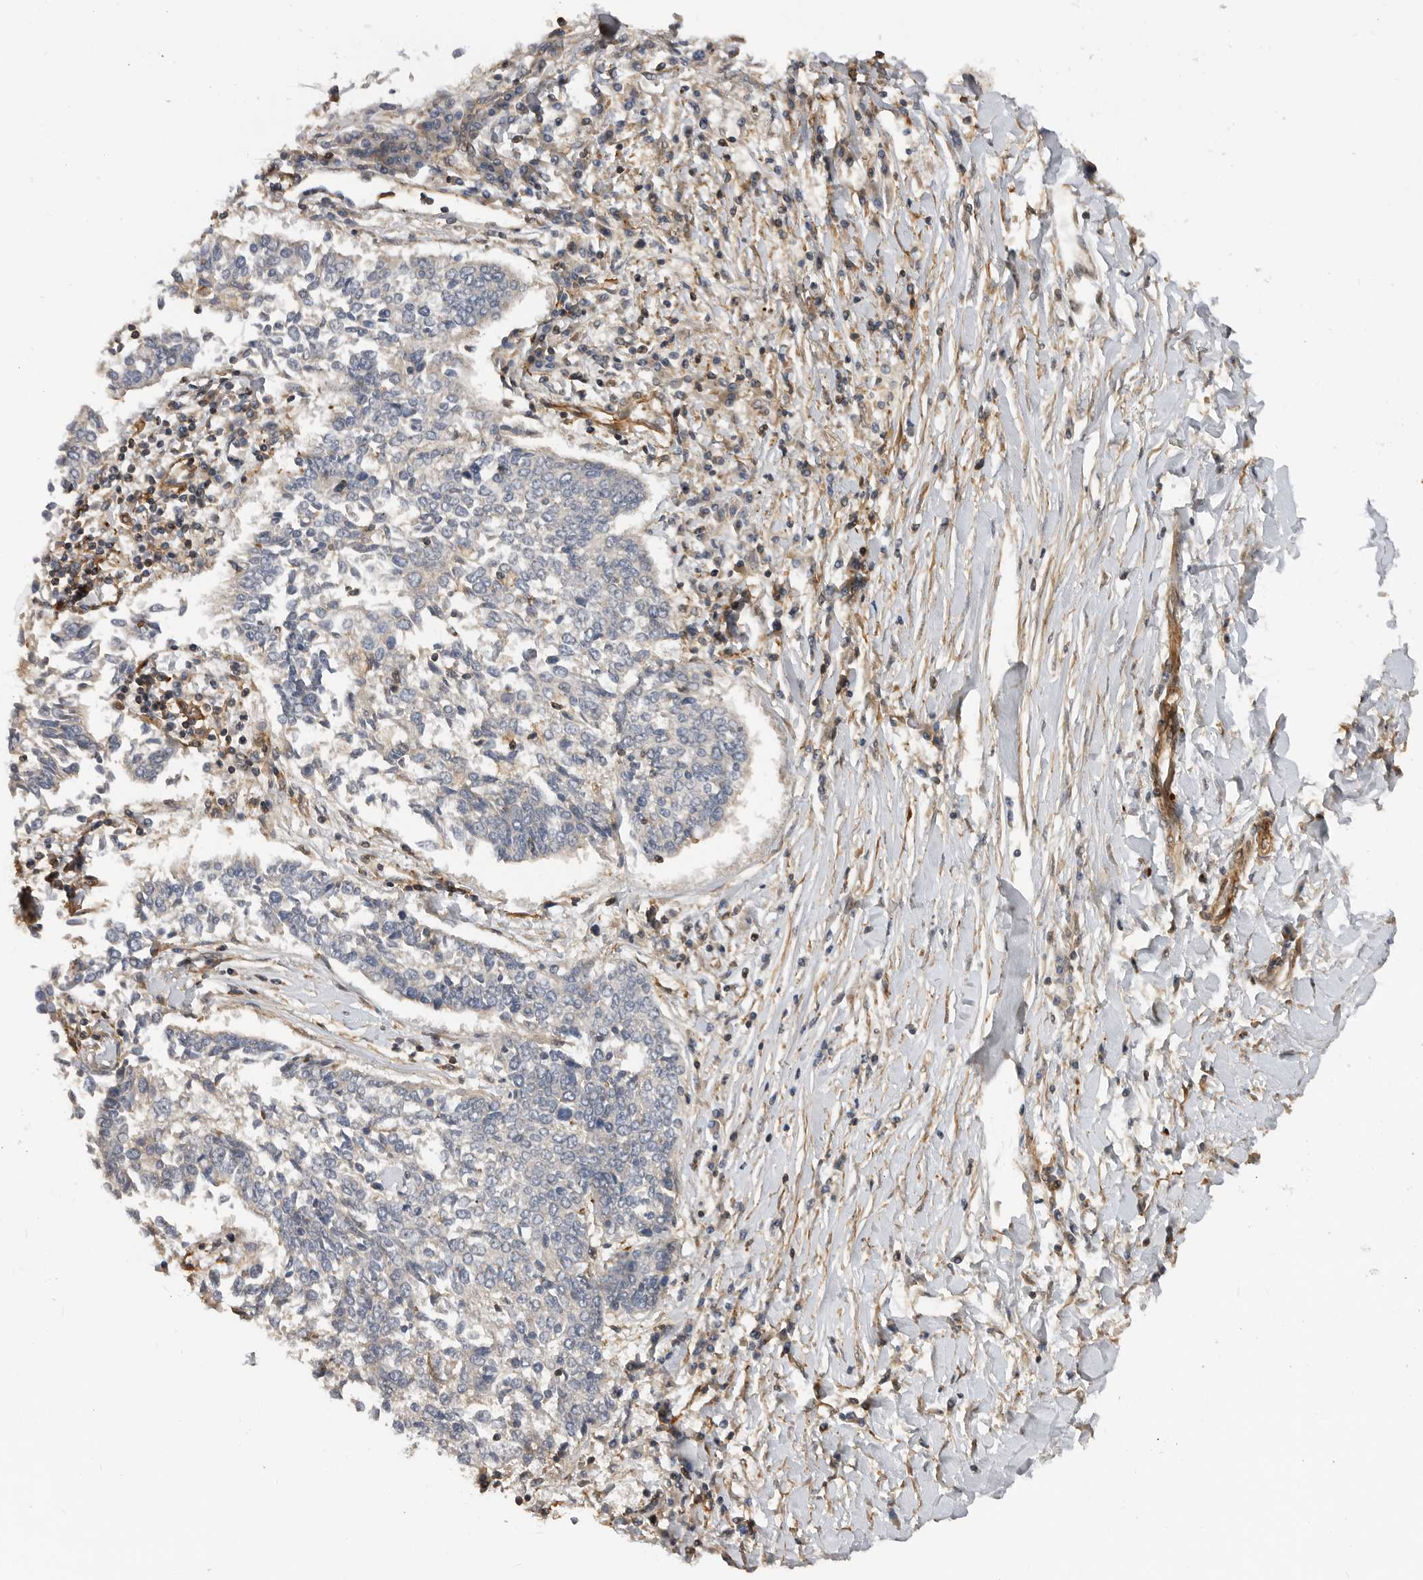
{"staining": {"intensity": "negative", "quantity": "none", "location": "none"}, "tissue": "lung cancer", "cell_type": "Tumor cells", "image_type": "cancer", "snomed": [{"axis": "morphology", "description": "Normal tissue, NOS"}, {"axis": "morphology", "description": "Squamous cell carcinoma, NOS"}, {"axis": "topography", "description": "Cartilage tissue"}, {"axis": "topography", "description": "Bronchus"}, {"axis": "topography", "description": "Lung"}, {"axis": "topography", "description": "Peripheral nerve tissue"}], "caption": "This is an IHC image of human lung cancer. There is no positivity in tumor cells.", "gene": "TRIM56", "patient": {"sex": "female", "age": 49}}